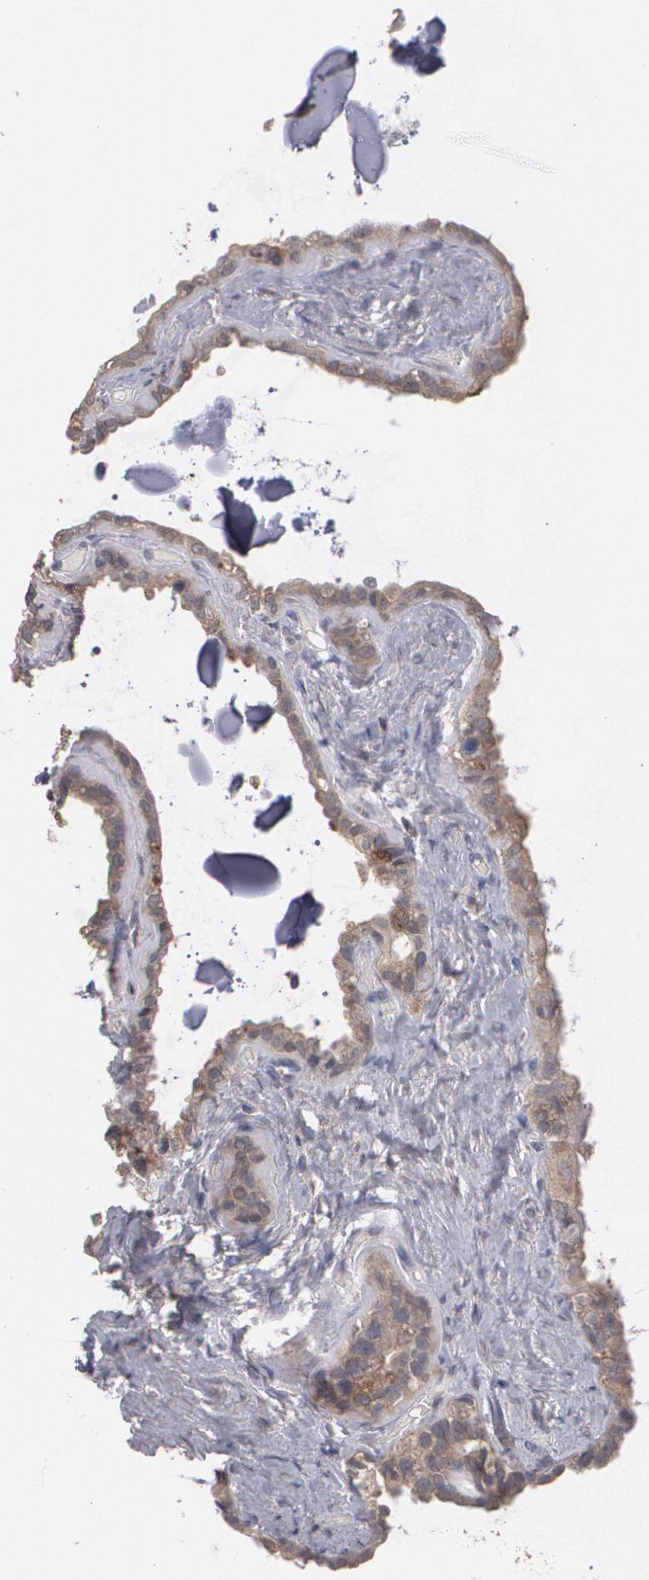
{"staining": {"intensity": "moderate", "quantity": ">75%", "location": "cytoplasmic/membranous"}, "tissue": "seminal vesicle", "cell_type": "Glandular cells", "image_type": "normal", "snomed": [{"axis": "morphology", "description": "Normal tissue, NOS"}, {"axis": "morphology", "description": "Inflammation, NOS"}, {"axis": "topography", "description": "Urinary bladder"}, {"axis": "topography", "description": "Prostate"}, {"axis": "topography", "description": "Seminal veicle"}], "caption": "Seminal vesicle stained with immunohistochemistry (IHC) shows moderate cytoplasmic/membranous expression in approximately >75% of glandular cells. Nuclei are stained in blue.", "gene": "ARF6", "patient": {"sex": "male", "age": 82}}